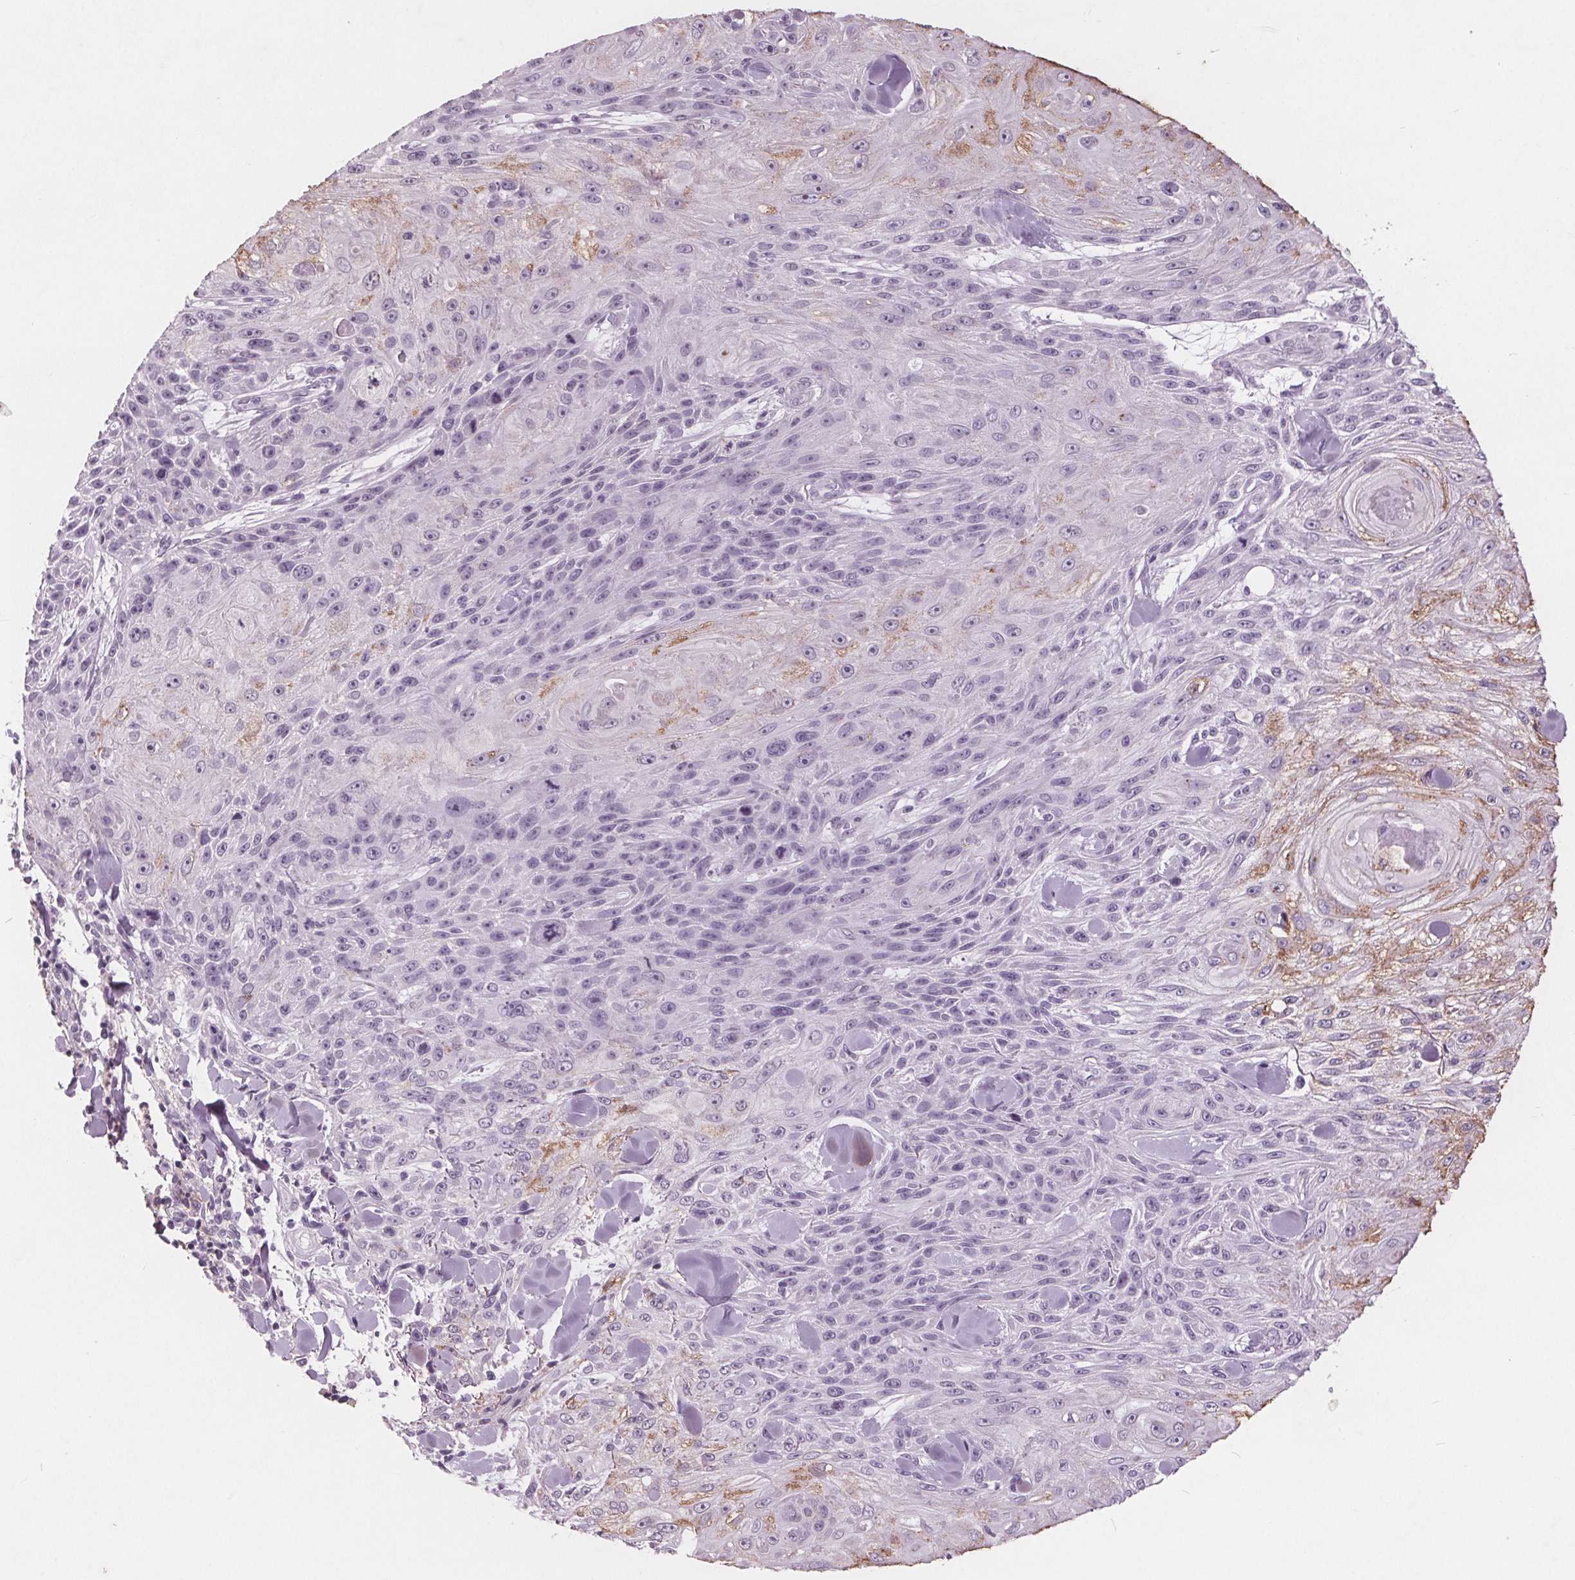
{"staining": {"intensity": "moderate", "quantity": "<25%", "location": "cytoplasmic/membranous"}, "tissue": "skin cancer", "cell_type": "Tumor cells", "image_type": "cancer", "snomed": [{"axis": "morphology", "description": "Squamous cell carcinoma, NOS"}, {"axis": "topography", "description": "Skin"}], "caption": "Protein positivity by immunohistochemistry reveals moderate cytoplasmic/membranous positivity in about <25% of tumor cells in skin squamous cell carcinoma. (IHC, brightfield microscopy, high magnification).", "gene": "PTPN14", "patient": {"sex": "male", "age": 88}}